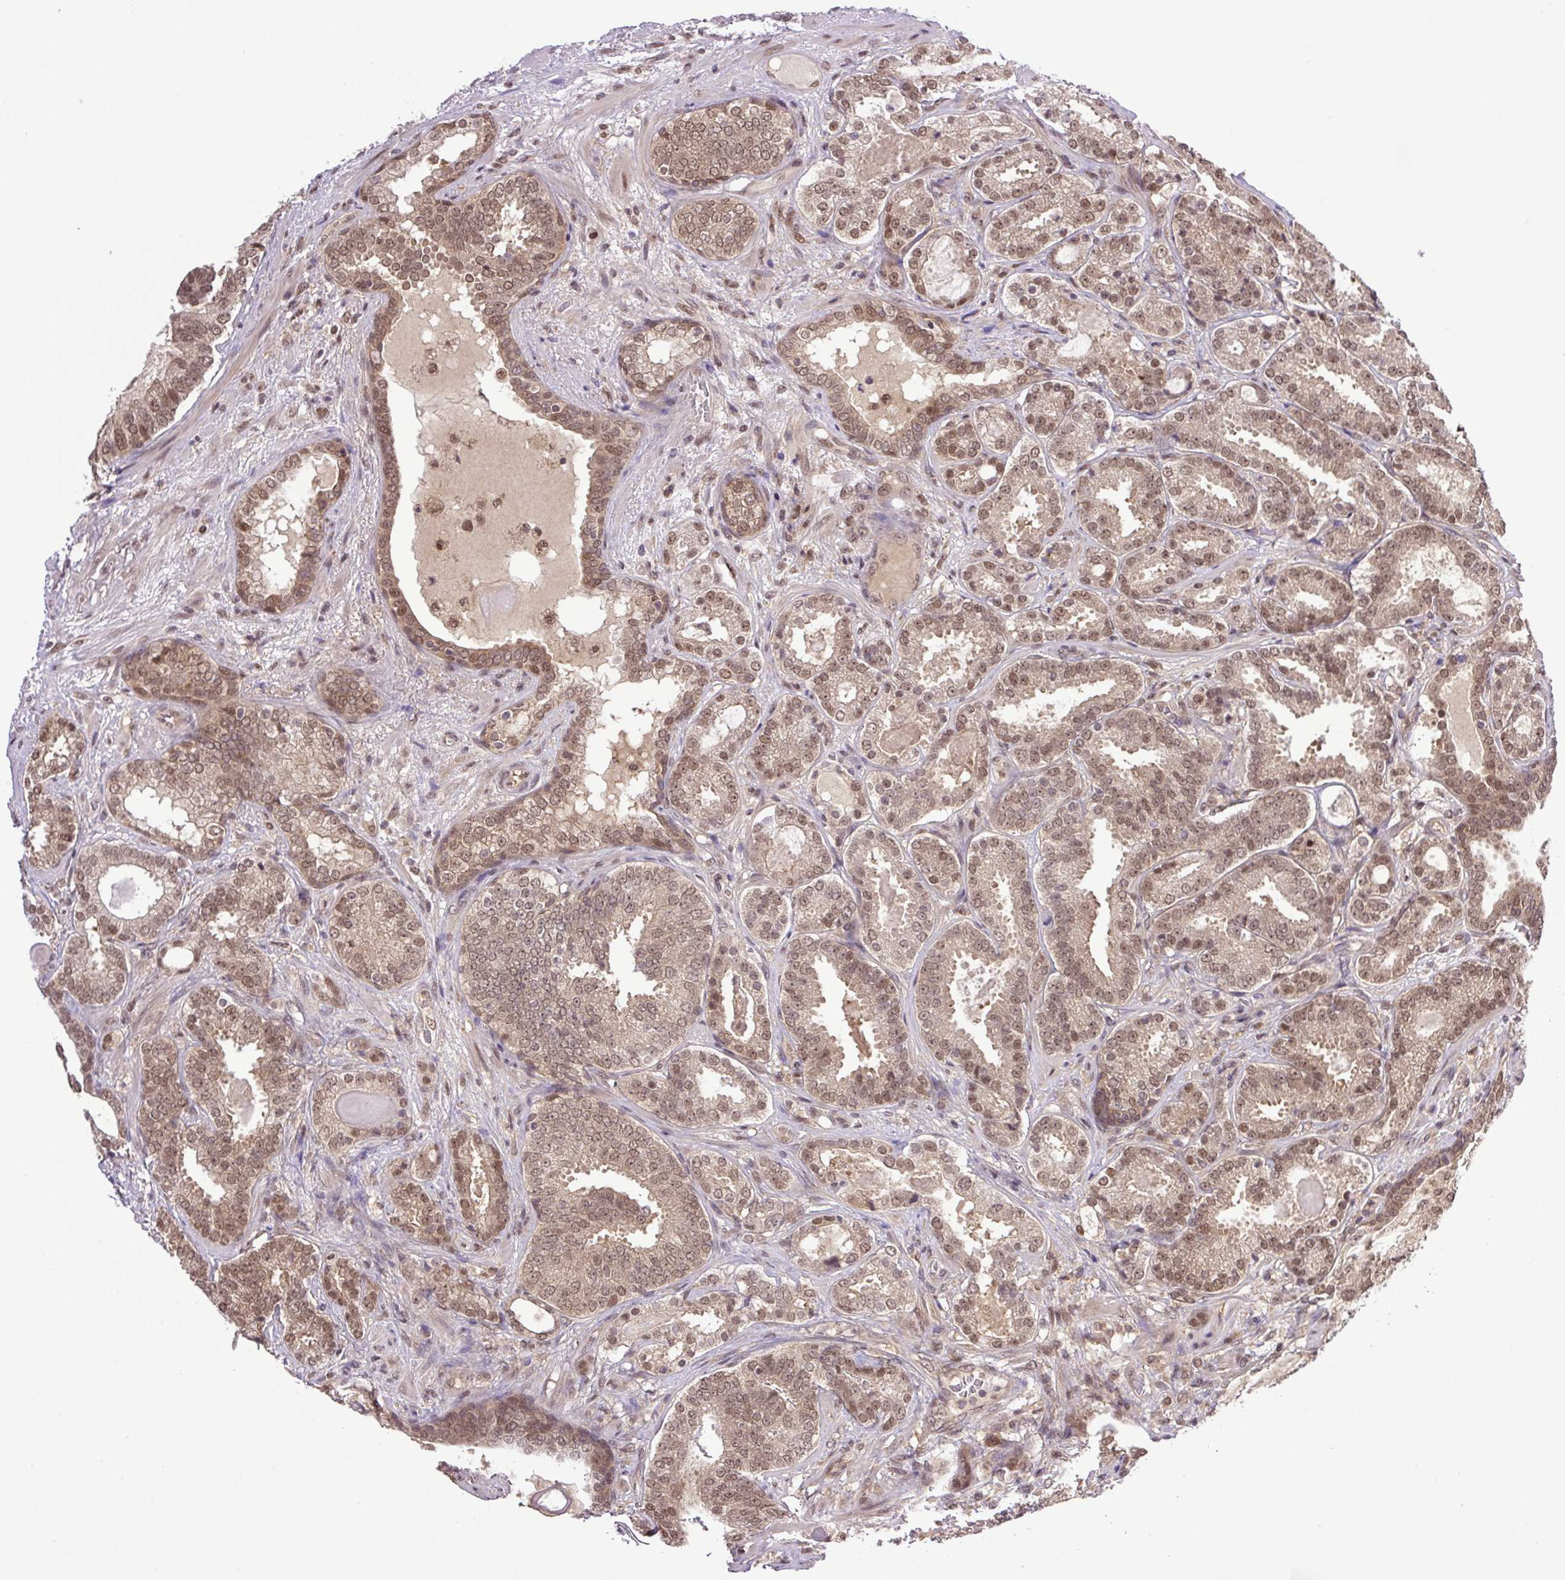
{"staining": {"intensity": "moderate", "quantity": ">75%", "location": "cytoplasmic/membranous,nuclear"}, "tissue": "prostate cancer", "cell_type": "Tumor cells", "image_type": "cancer", "snomed": [{"axis": "morphology", "description": "Adenocarcinoma, High grade"}, {"axis": "topography", "description": "Prostate"}], "caption": "Prostate cancer stained with IHC shows moderate cytoplasmic/membranous and nuclear positivity in about >75% of tumor cells. The protein of interest is shown in brown color, while the nuclei are stained blue.", "gene": "SGTA", "patient": {"sex": "male", "age": 65}}